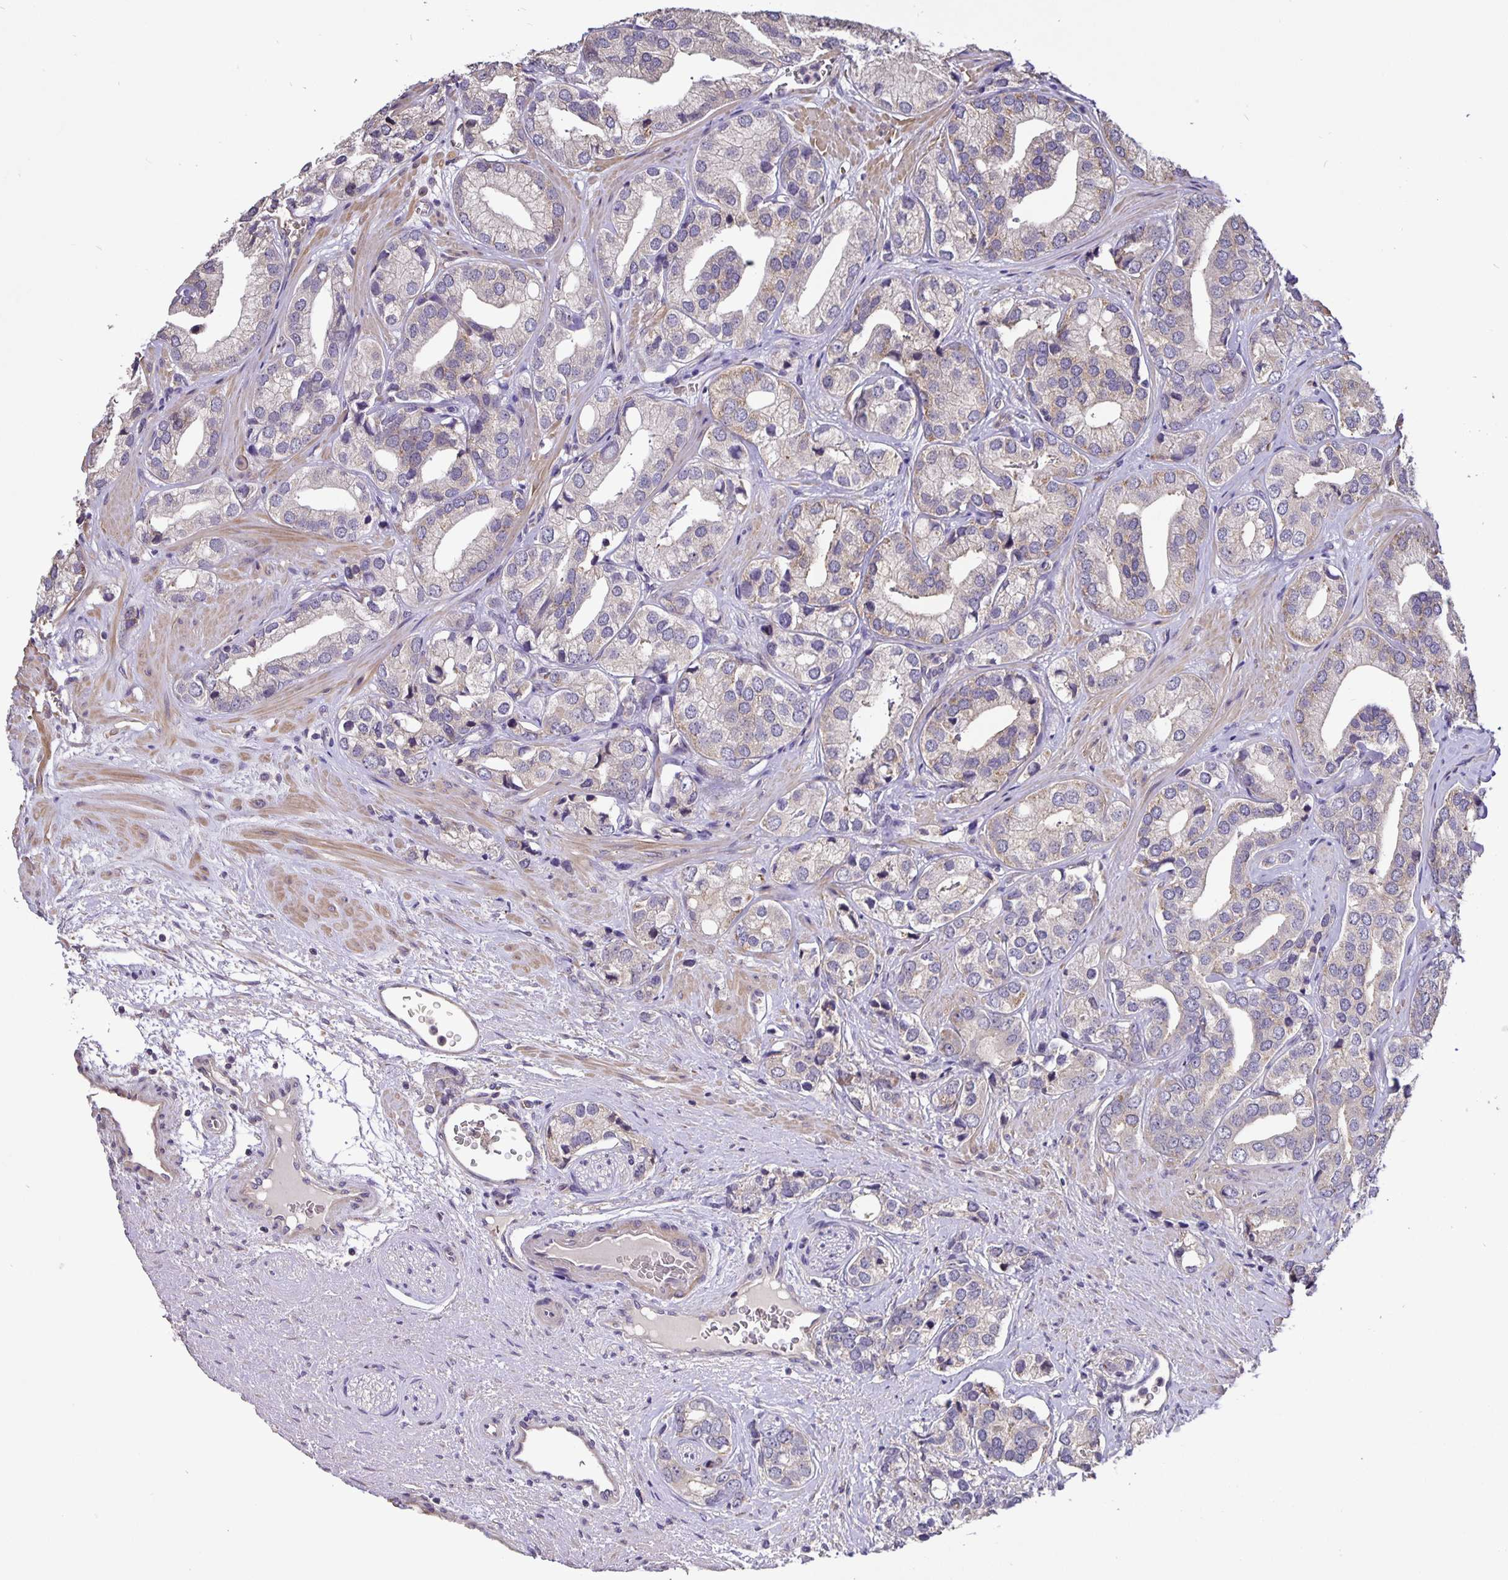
{"staining": {"intensity": "weak", "quantity": "<25%", "location": "cytoplasmic/membranous"}, "tissue": "prostate cancer", "cell_type": "Tumor cells", "image_type": "cancer", "snomed": [{"axis": "morphology", "description": "Adenocarcinoma, High grade"}, {"axis": "topography", "description": "Prostate"}], "caption": "There is no significant expression in tumor cells of prostate cancer.", "gene": "TMEM71", "patient": {"sex": "male", "age": 58}}